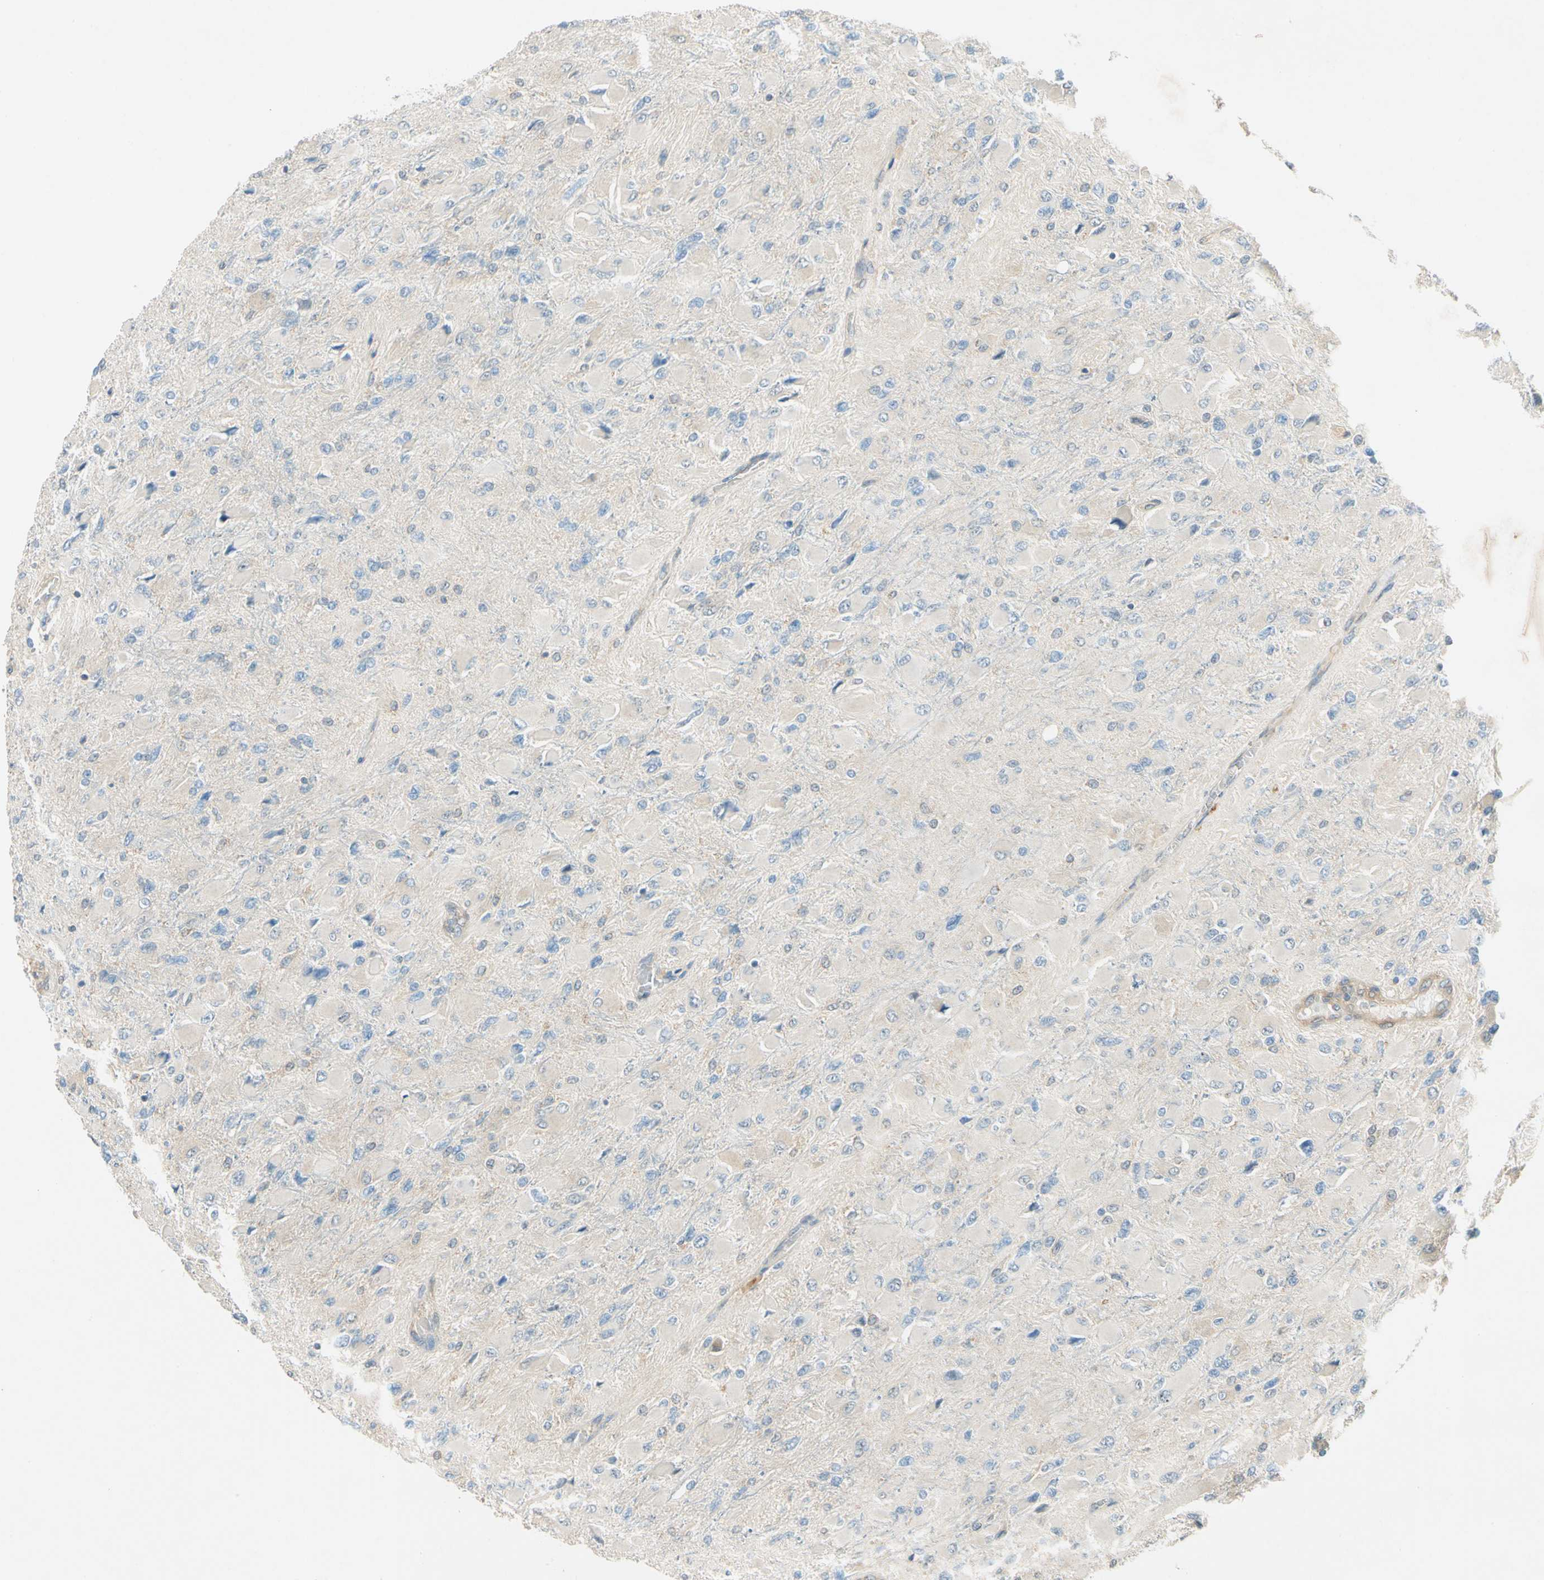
{"staining": {"intensity": "weak", "quantity": "25%-75%", "location": "cytoplasmic/membranous"}, "tissue": "glioma", "cell_type": "Tumor cells", "image_type": "cancer", "snomed": [{"axis": "morphology", "description": "Glioma, malignant, High grade"}, {"axis": "topography", "description": "Cerebral cortex"}], "caption": "Immunohistochemistry of human glioma demonstrates low levels of weak cytoplasmic/membranous staining in approximately 25%-75% of tumor cells.", "gene": "WIPI1", "patient": {"sex": "female", "age": 36}}